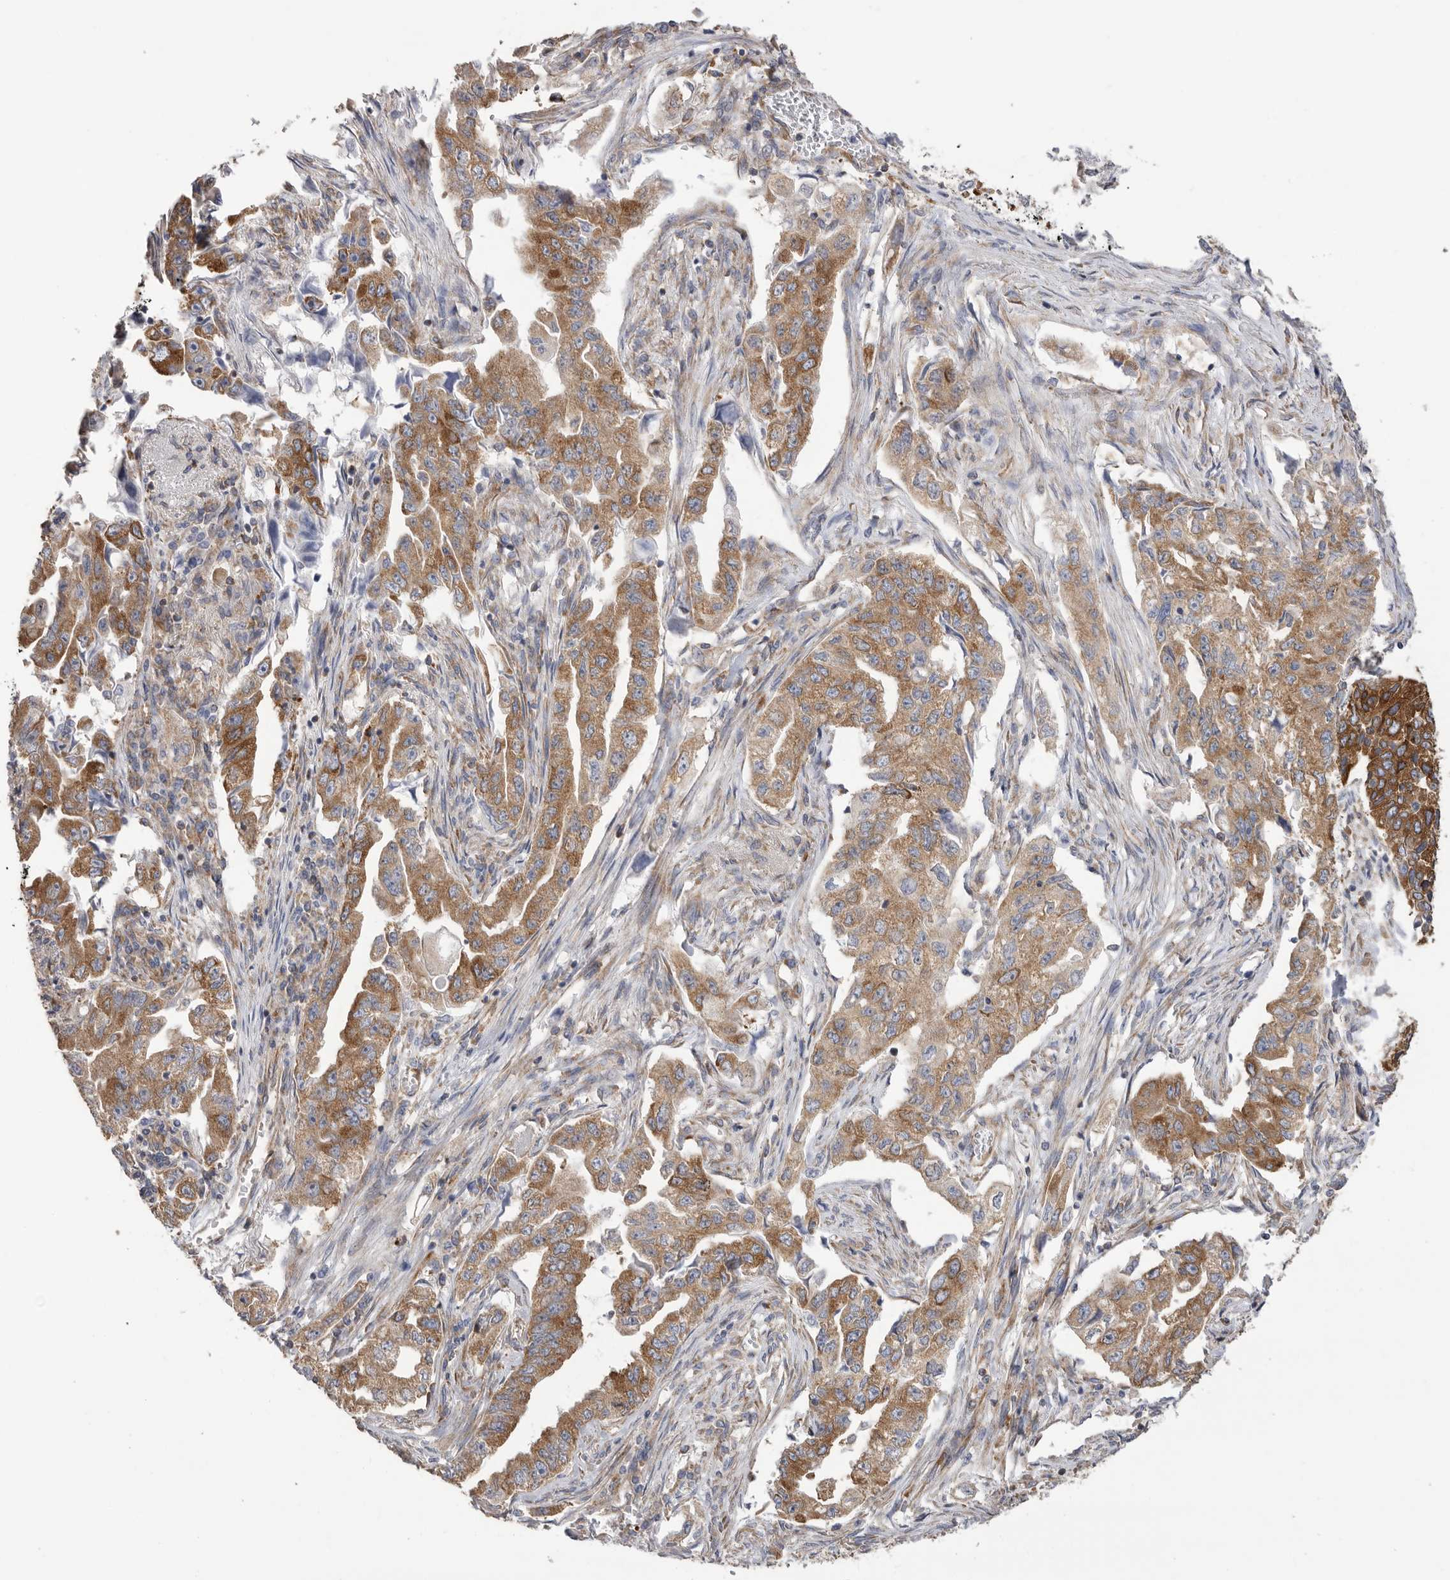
{"staining": {"intensity": "moderate", "quantity": ">75%", "location": "cytoplasmic/membranous"}, "tissue": "lung cancer", "cell_type": "Tumor cells", "image_type": "cancer", "snomed": [{"axis": "morphology", "description": "Adenocarcinoma, NOS"}, {"axis": "topography", "description": "Lung"}], "caption": "A micrograph showing moderate cytoplasmic/membranous positivity in about >75% of tumor cells in adenocarcinoma (lung), as visualized by brown immunohistochemical staining.", "gene": "SERBP1", "patient": {"sex": "female", "age": 51}}